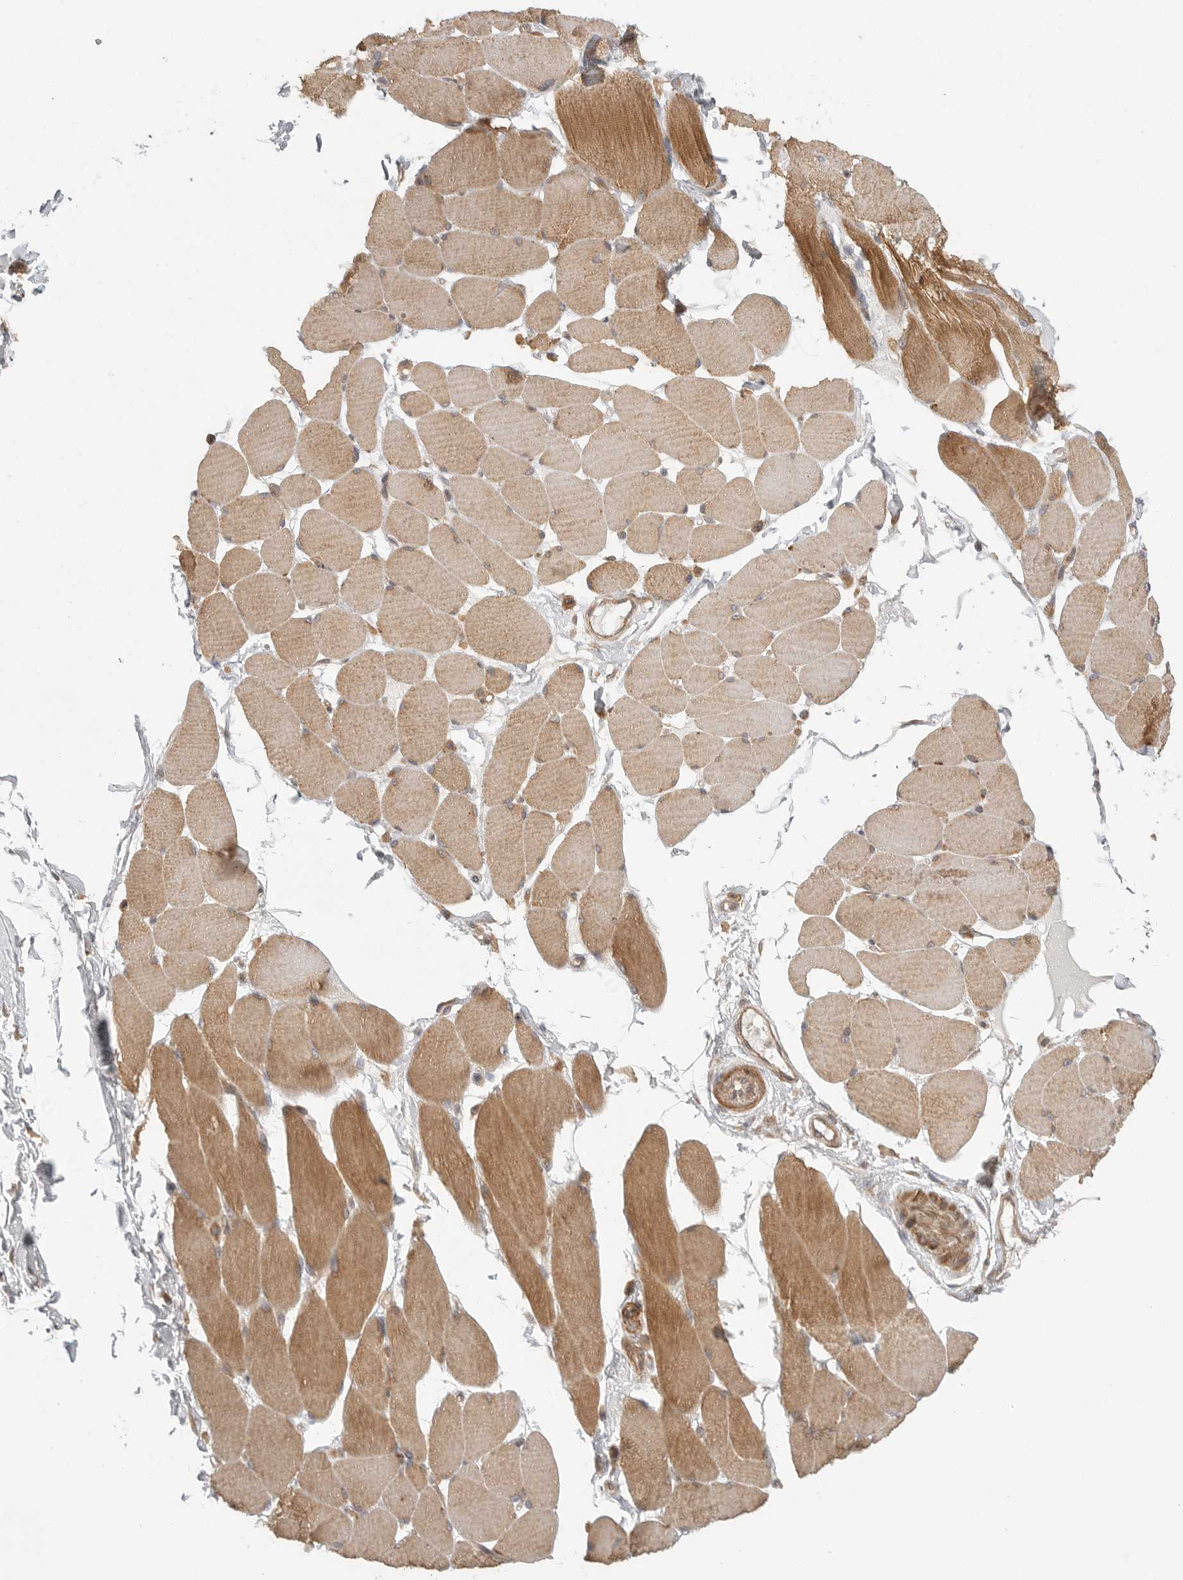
{"staining": {"intensity": "moderate", "quantity": ">75%", "location": "cytoplasmic/membranous"}, "tissue": "skeletal muscle", "cell_type": "Myocytes", "image_type": "normal", "snomed": [{"axis": "morphology", "description": "Normal tissue, NOS"}, {"axis": "topography", "description": "Skin"}, {"axis": "topography", "description": "Skeletal muscle"}], "caption": "Immunohistochemical staining of normal skeletal muscle shows medium levels of moderate cytoplasmic/membranous expression in approximately >75% of myocytes.", "gene": "CCPG1", "patient": {"sex": "male", "age": 83}}